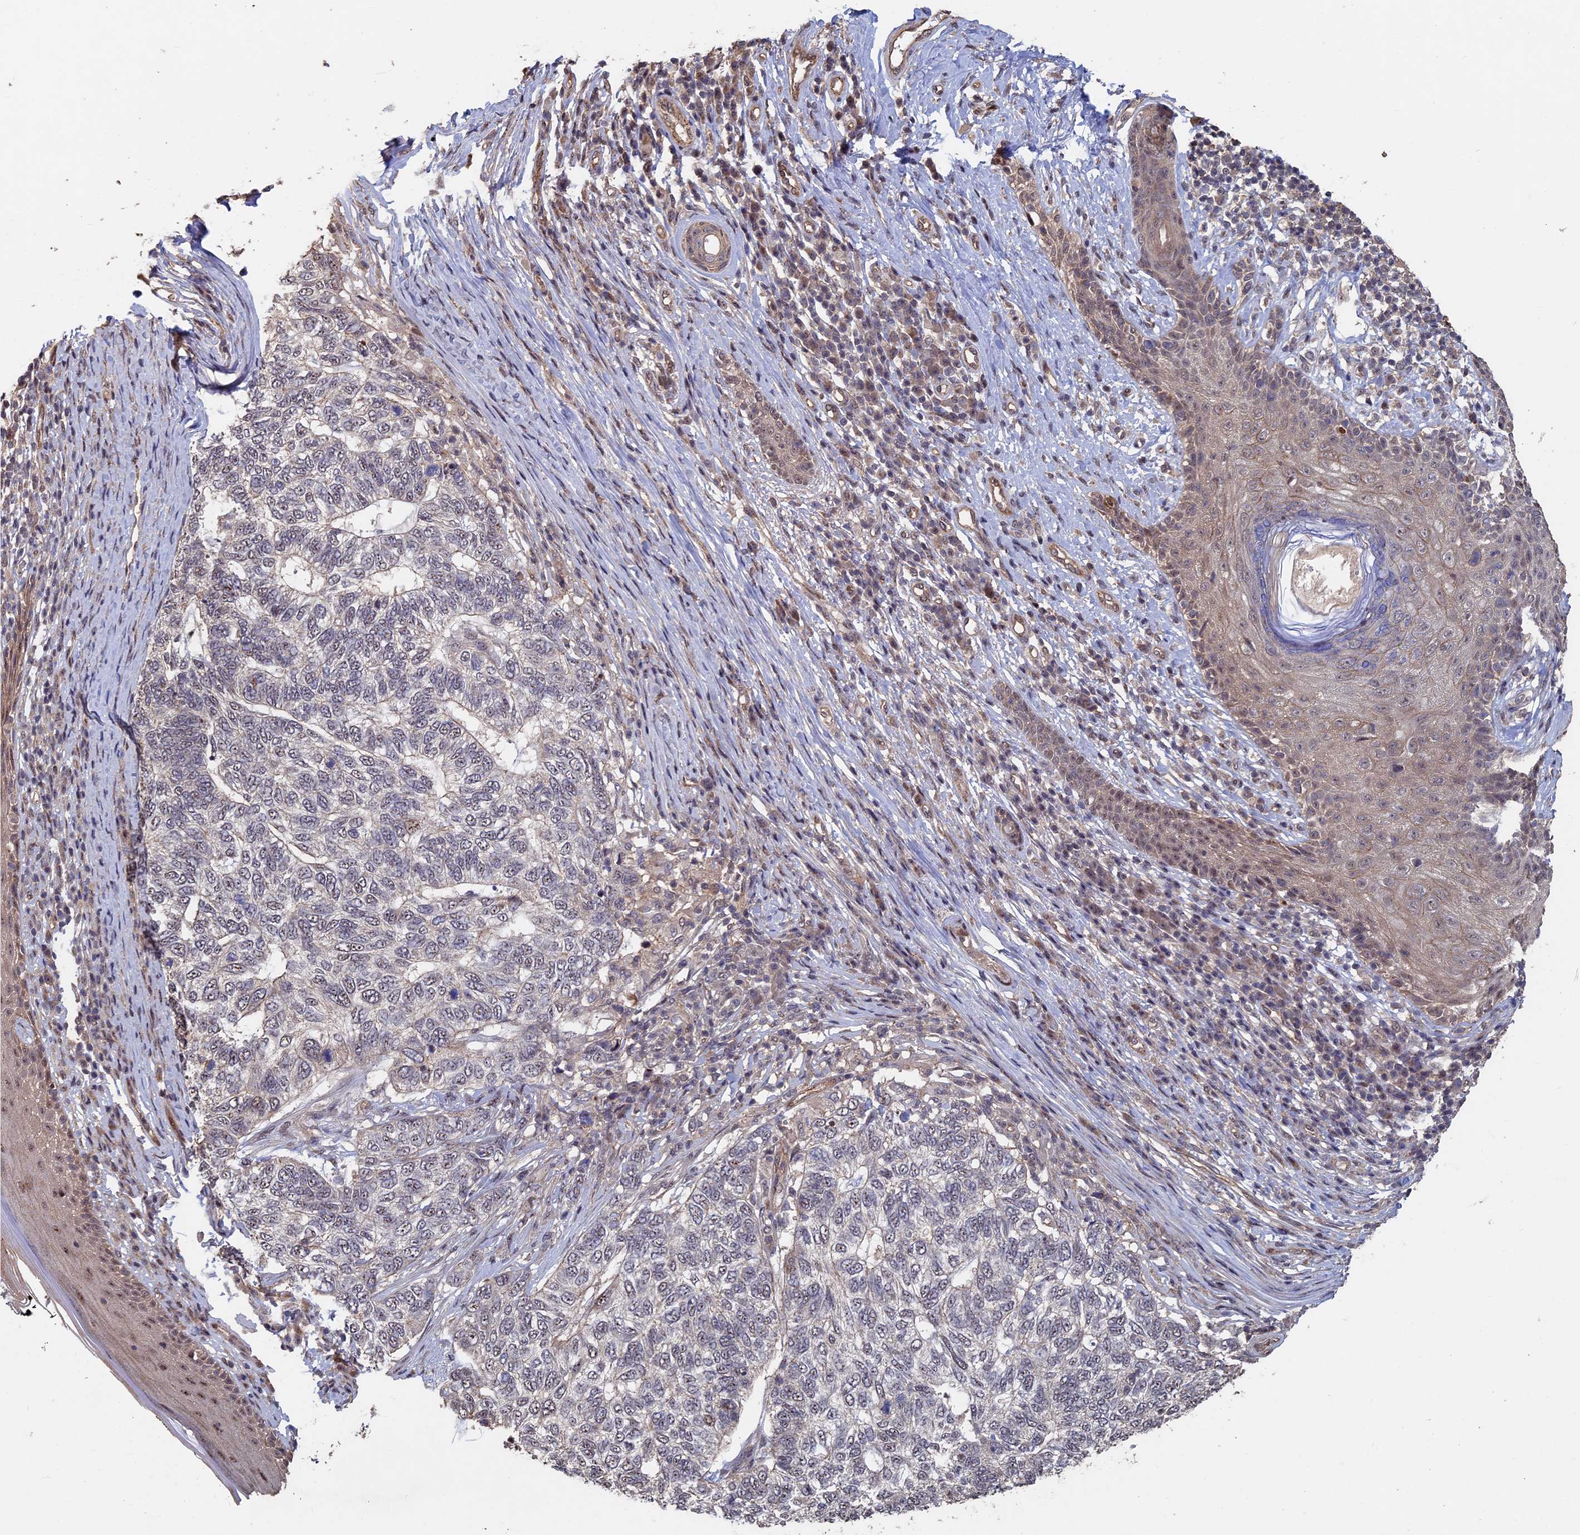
{"staining": {"intensity": "negative", "quantity": "none", "location": "none"}, "tissue": "skin cancer", "cell_type": "Tumor cells", "image_type": "cancer", "snomed": [{"axis": "morphology", "description": "Basal cell carcinoma"}, {"axis": "topography", "description": "Skin"}], "caption": "High magnification brightfield microscopy of basal cell carcinoma (skin) stained with DAB (brown) and counterstained with hematoxylin (blue): tumor cells show no significant positivity. Brightfield microscopy of immunohistochemistry (IHC) stained with DAB (brown) and hematoxylin (blue), captured at high magnification.", "gene": "KIAA1328", "patient": {"sex": "female", "age": 65}}